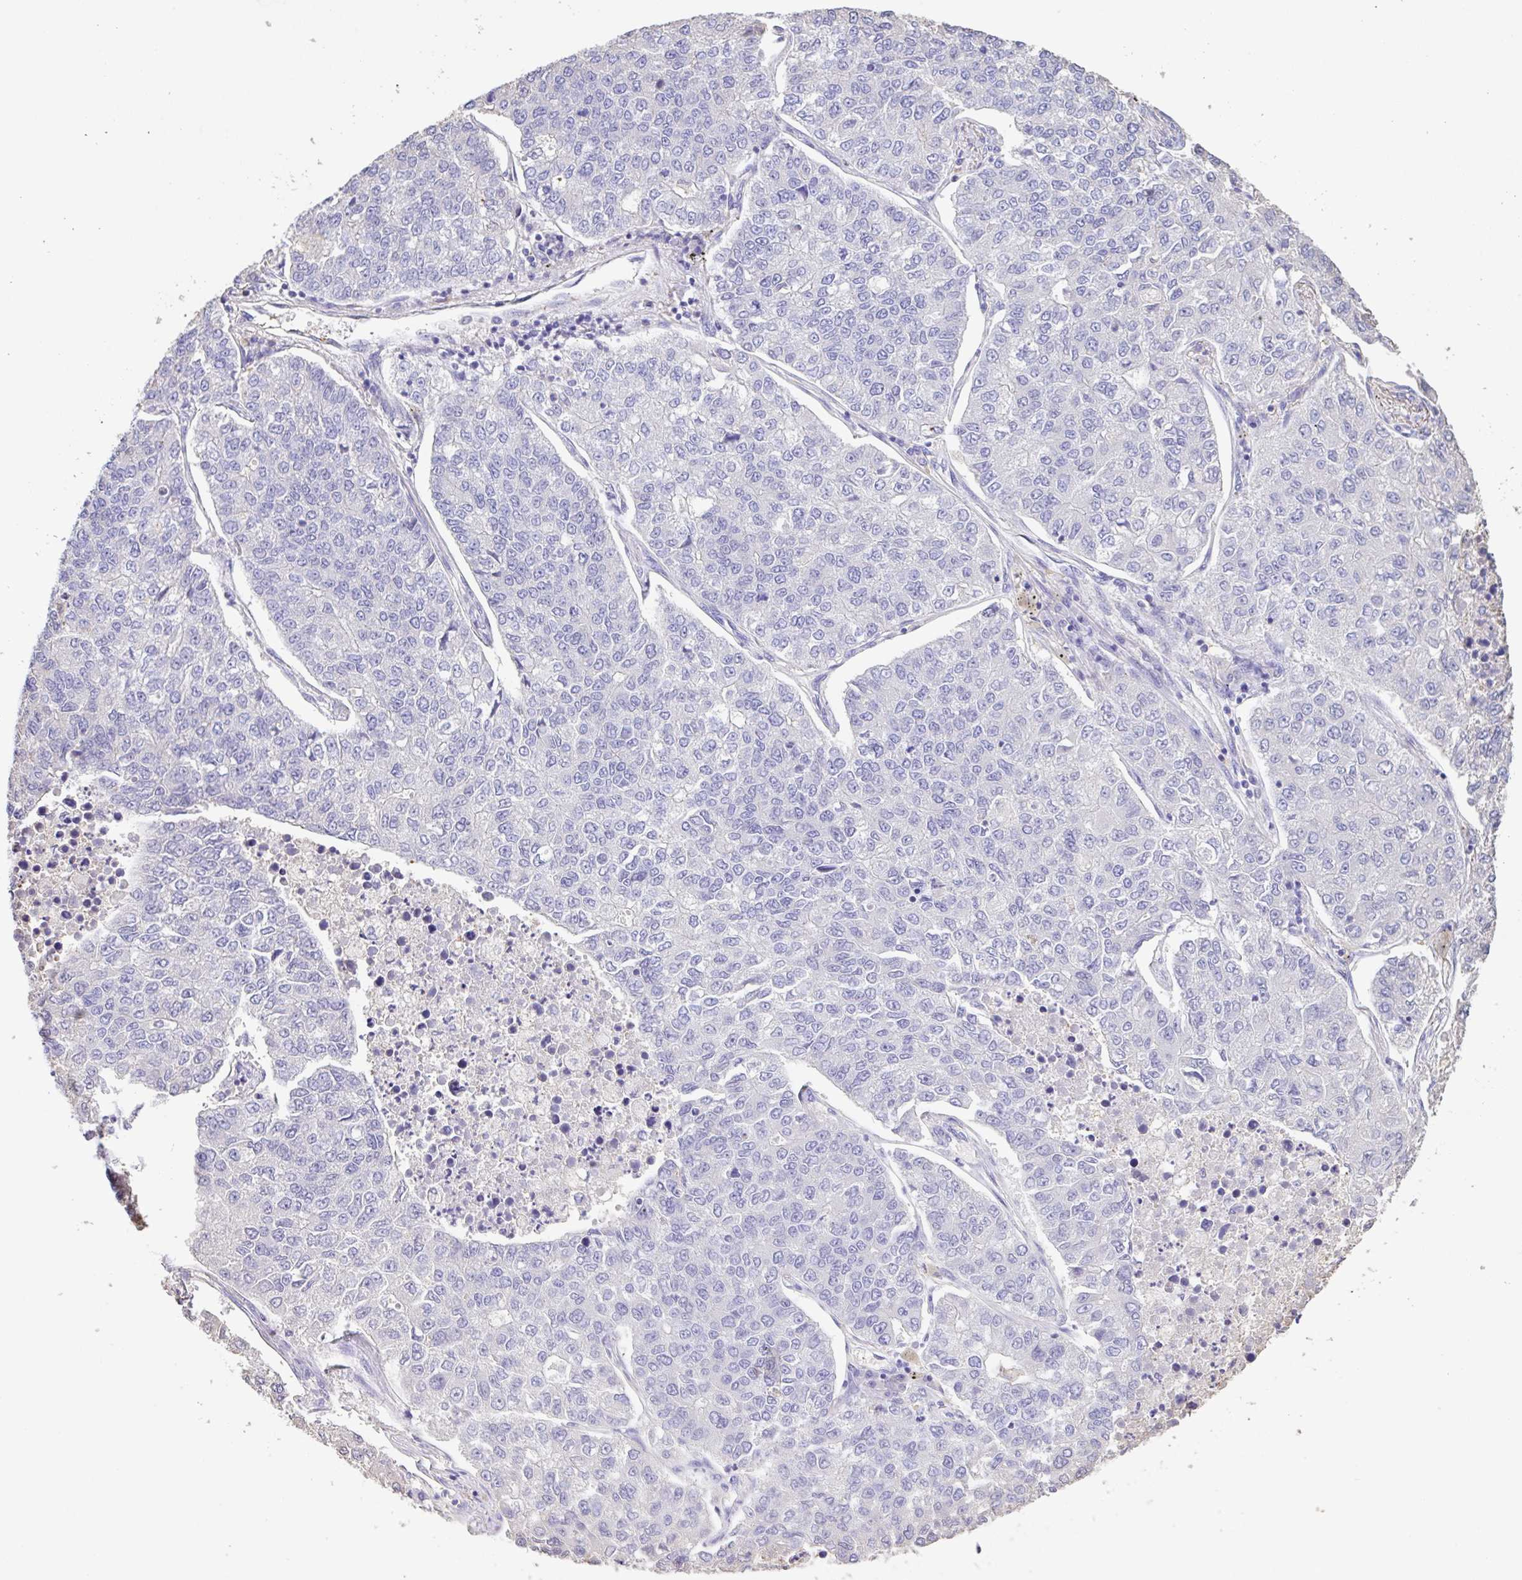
{"staining": {"intensity": "negative", "quantity": "none", "location": "none"}, "tissue": "lung cancer", "cell_type": "Tumor cells", "image_type": "cancer", "snomed": [{"axis": "morphology", "description": "Adenocarcinoma, NOS"}, {"axis": "topography", "description": "Lung"}], "caption": "Adenocarcinoma (lung) was stained to show a protein in brown. There is no significant positivity in tumor cells.", "gene": "HOXC12", "patient": {"sex": "male", "age": 49}}